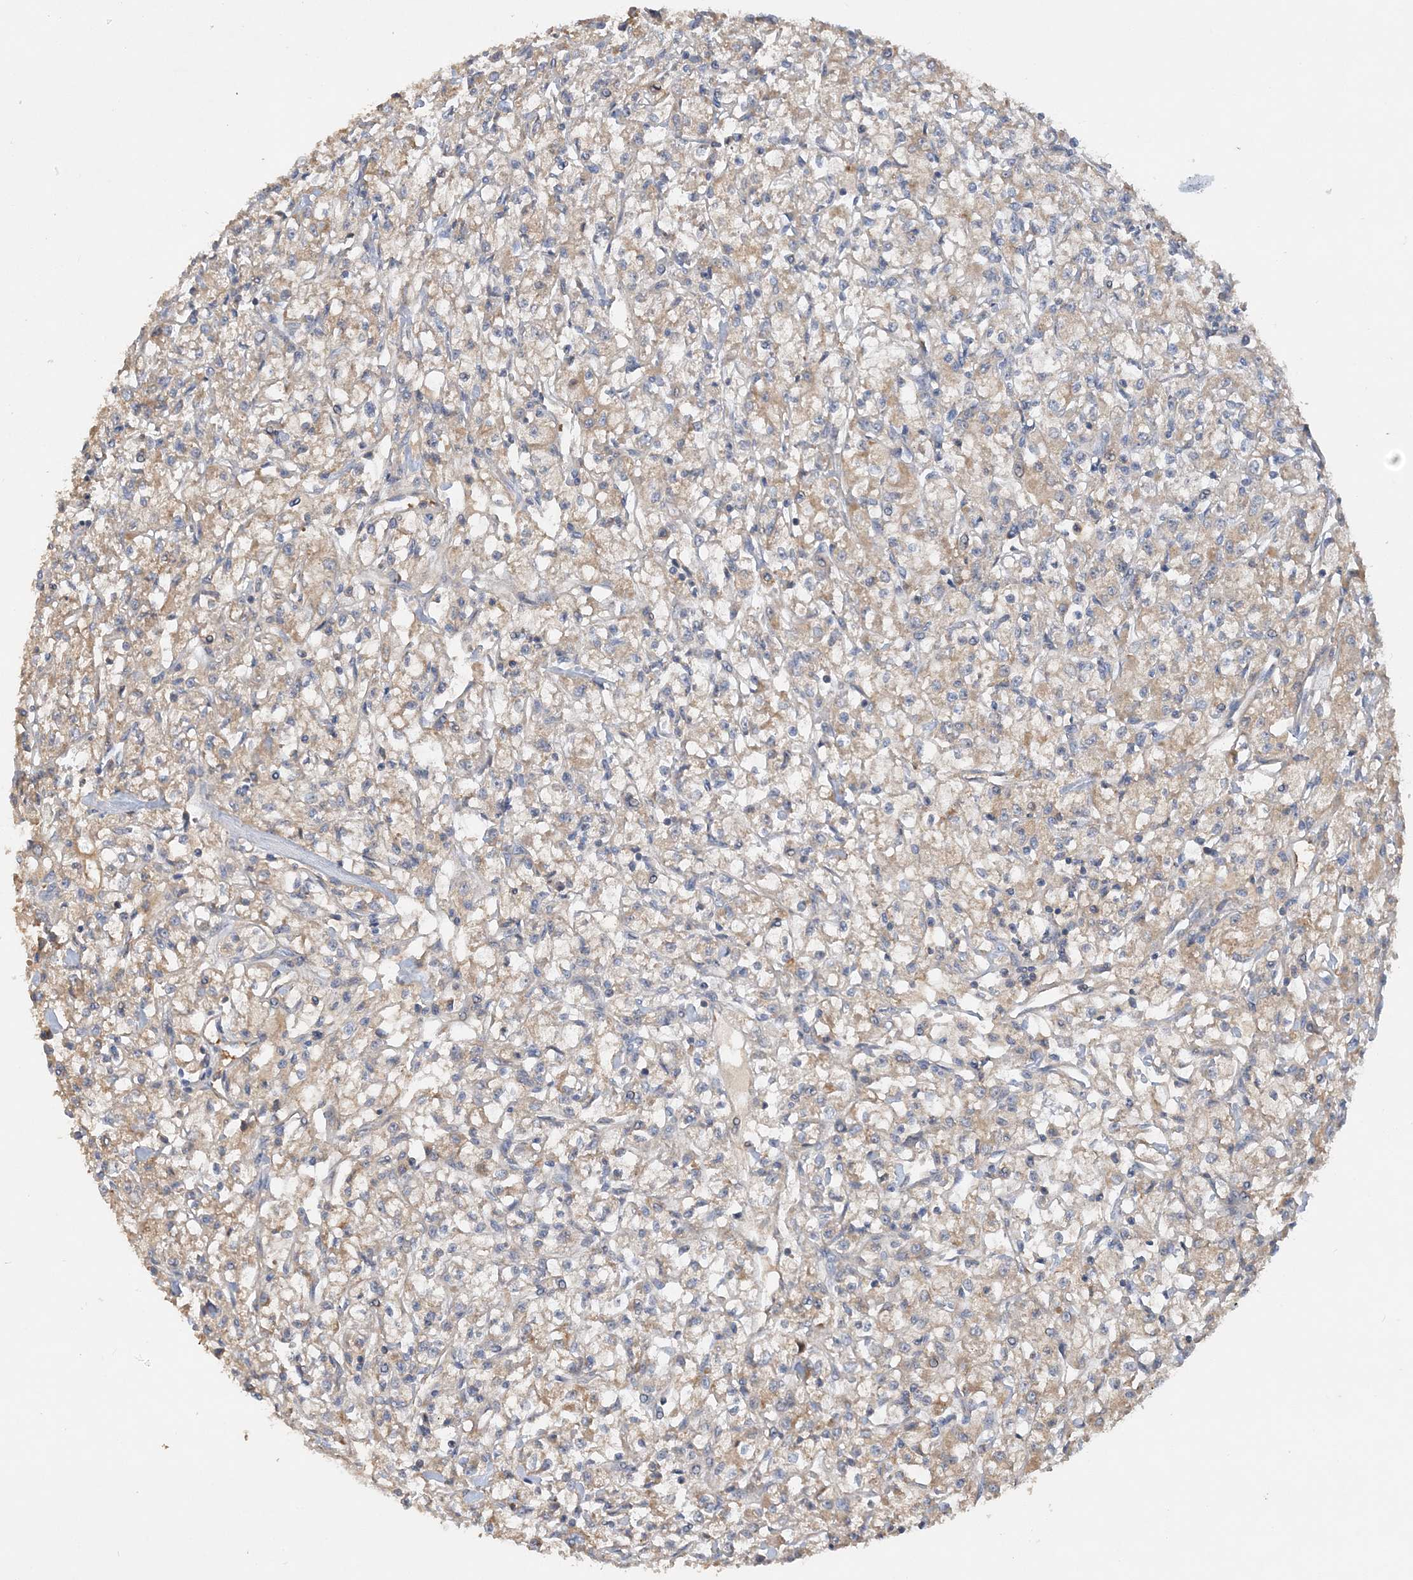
{"staining": {"intensity": "moderate", "quantity": ">75%", "location": "cytoplasmic/membranous"}, "tissue": "renal cancer", "cell_type": "Tumor cells", "image_type": "cancer", "snomed": [{"axis": "morphology", "description": "Adenocarcinoma, NOS"}, {"axis": "topography", "description": "Kidney"}], "caption": "IHC histopathology image of human renal cancer (adenocarcinoma) stained for a protein (brown), which displays medium levels of moderate cytoplasmic/membranous expression in about >75% of tumor cells.", "gene": "GRINA", "patient": {"sex": "female", "age": 59}}